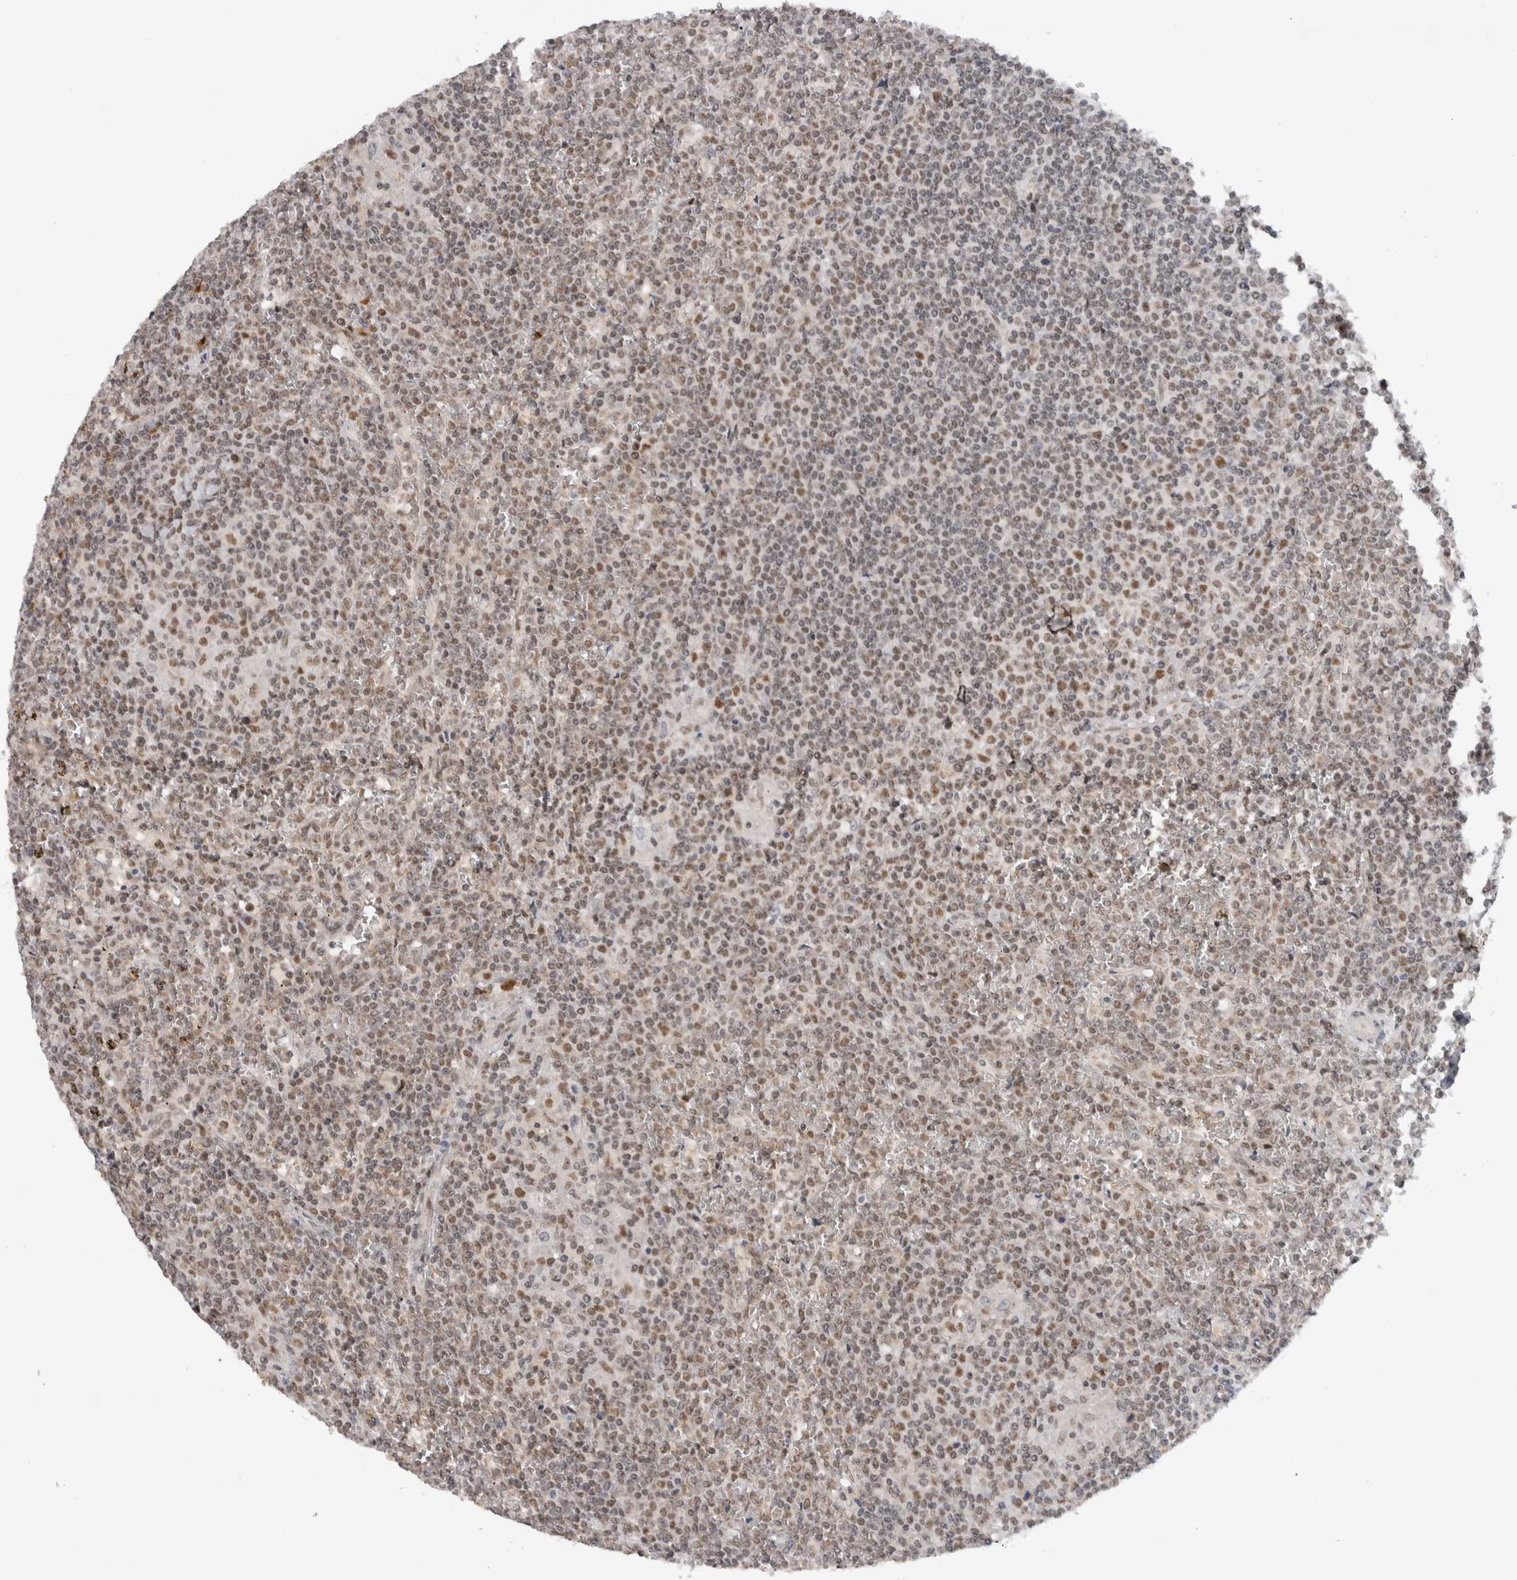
{"staining": {"intensity": "weak", "quantity": ">75%", "location": "nuclear"}, "tissue": "lymphoma", "cell_type": "Tumor cells", "image_type": "cancer", "snomed": [{"axis": "morphology", "description": "Malignant lymphoma, non-Hodgkin's type, Low grade"}, {"axis": "topography", "description": "Spleen"}], "caption": "Approximately >75% of tumor cells in lymphoma show weak nuclear protein positivity as visualized by brown immunohistochemical staining.", "gene": "HESX1", "patient": {"sex": "female", "age": 19}}